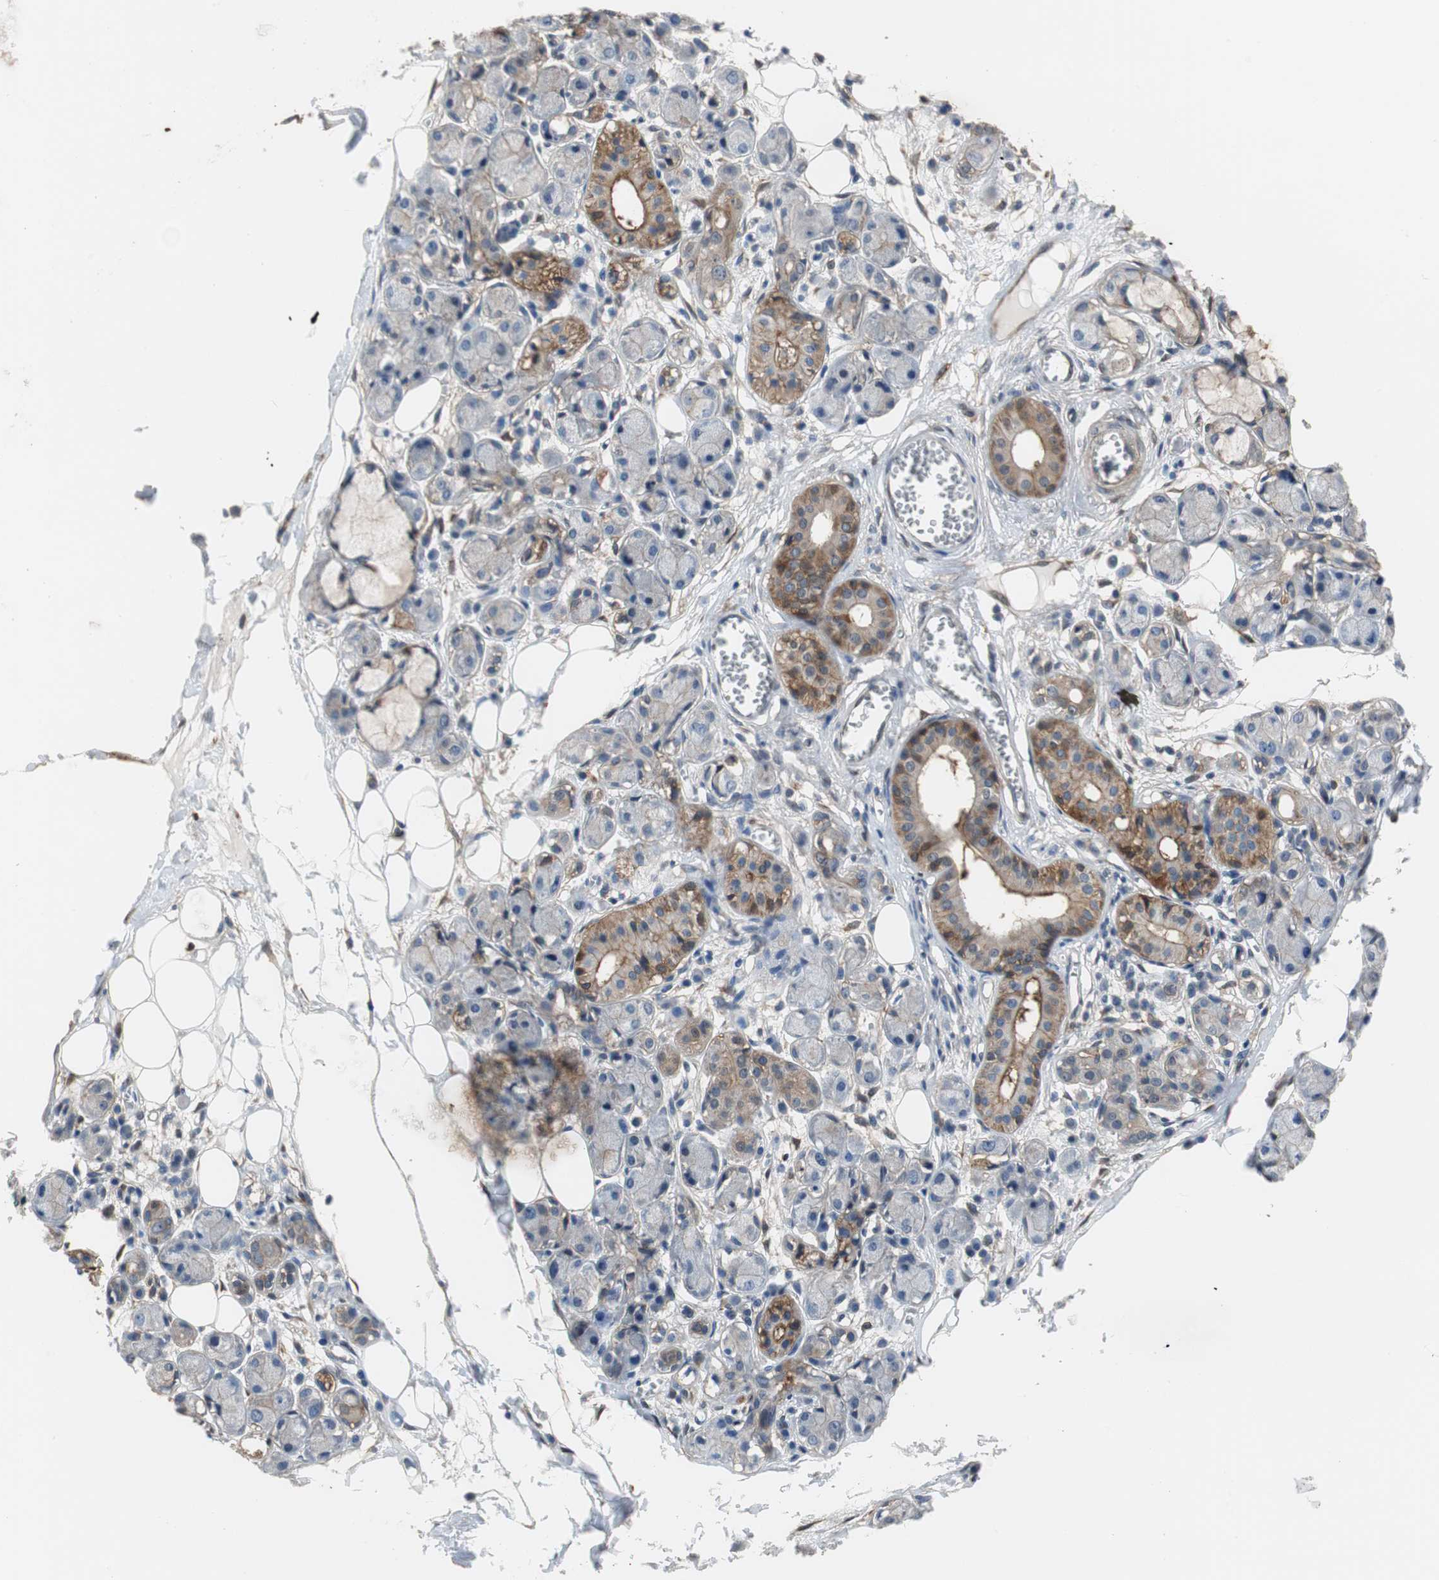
{"staining": {"intensity": "weak", "quantity": "25%-75%", "location": "cytoplasmic/membranous"}, "tissue": "adipose tissue", "cell_type": "Adipocytes", "image_type": "normal", "snomed": [{"axis": "morphology", "description": "Normal tissue, NOS"}, {"axis": "morphology", "description": "Inflammation, NOS"}, {"axis": "topography", "description": "Vascular tissue"}, {"axis": "topography", "description": "Salivary gland"}], "caption": "Protein staining of unremarkable adipose tissue demonstrates weak cytoplasmic/membranous expression in about 25%-75% of adipocytes.", "gene": "ANXA4", "patient": {"sex": "female", "age": 75}}